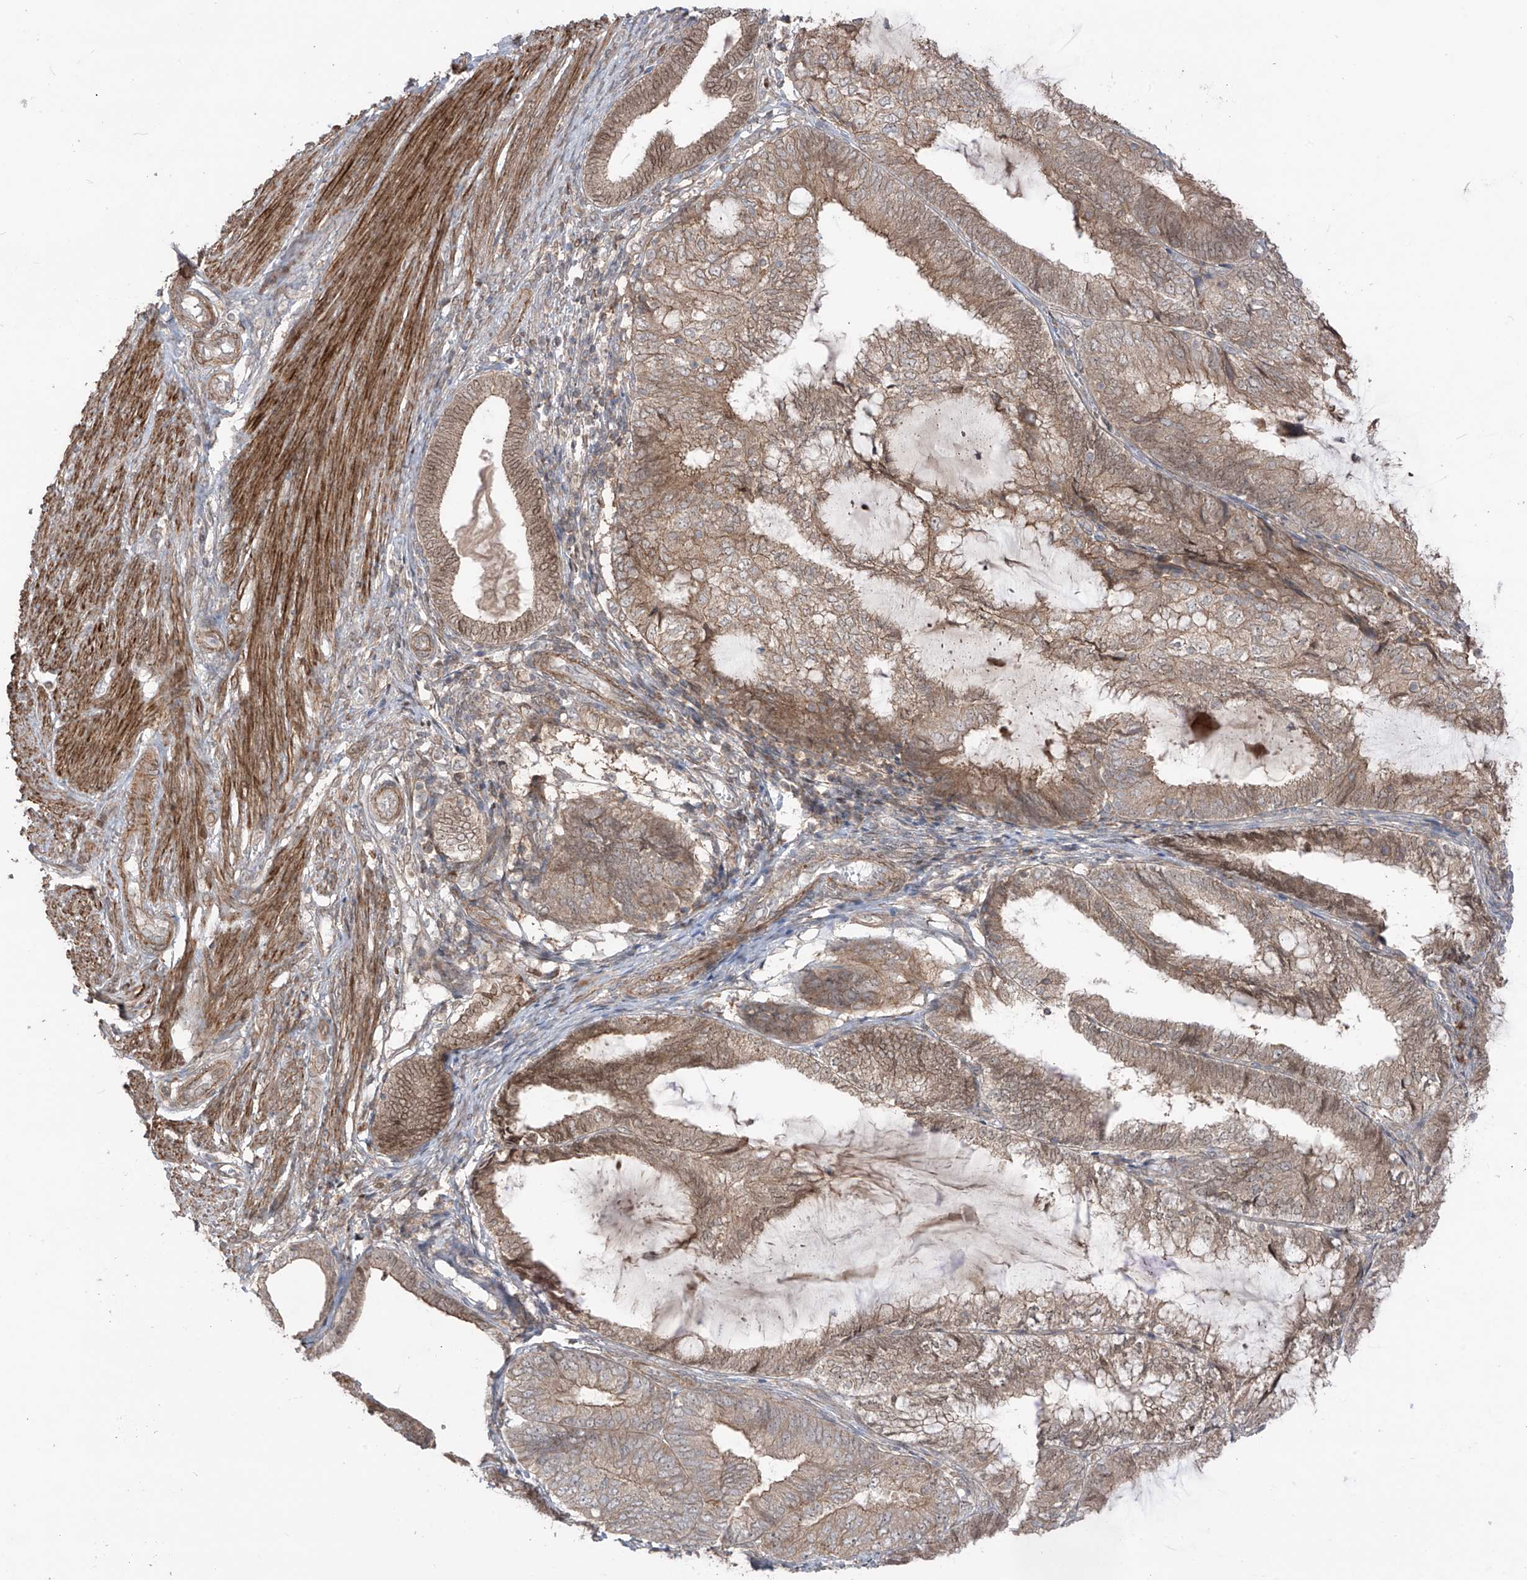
{"staining": {"intensity": "weak", "quantity": ">75%", "location": "cytoplasmic/membranous"}, "tissue": "endometrial cancer", "cell_type": "Tumor cells", "image_type": "cancer", "snomed": [{"axis": "morphology", "description": "Adenocarcinoma, NOS"}, {"axis": "topography", "description": "Endometrium"}], "caption": "Weak cytoplasmic/membranous positivity for a protein is appreciated in approximately >75% of tumor cells of endometrial adenocarcinoma using immunohistochemistry (IHC).", "gene": "LRRC74A", "patient": {"sex": "female", "age": 81}}